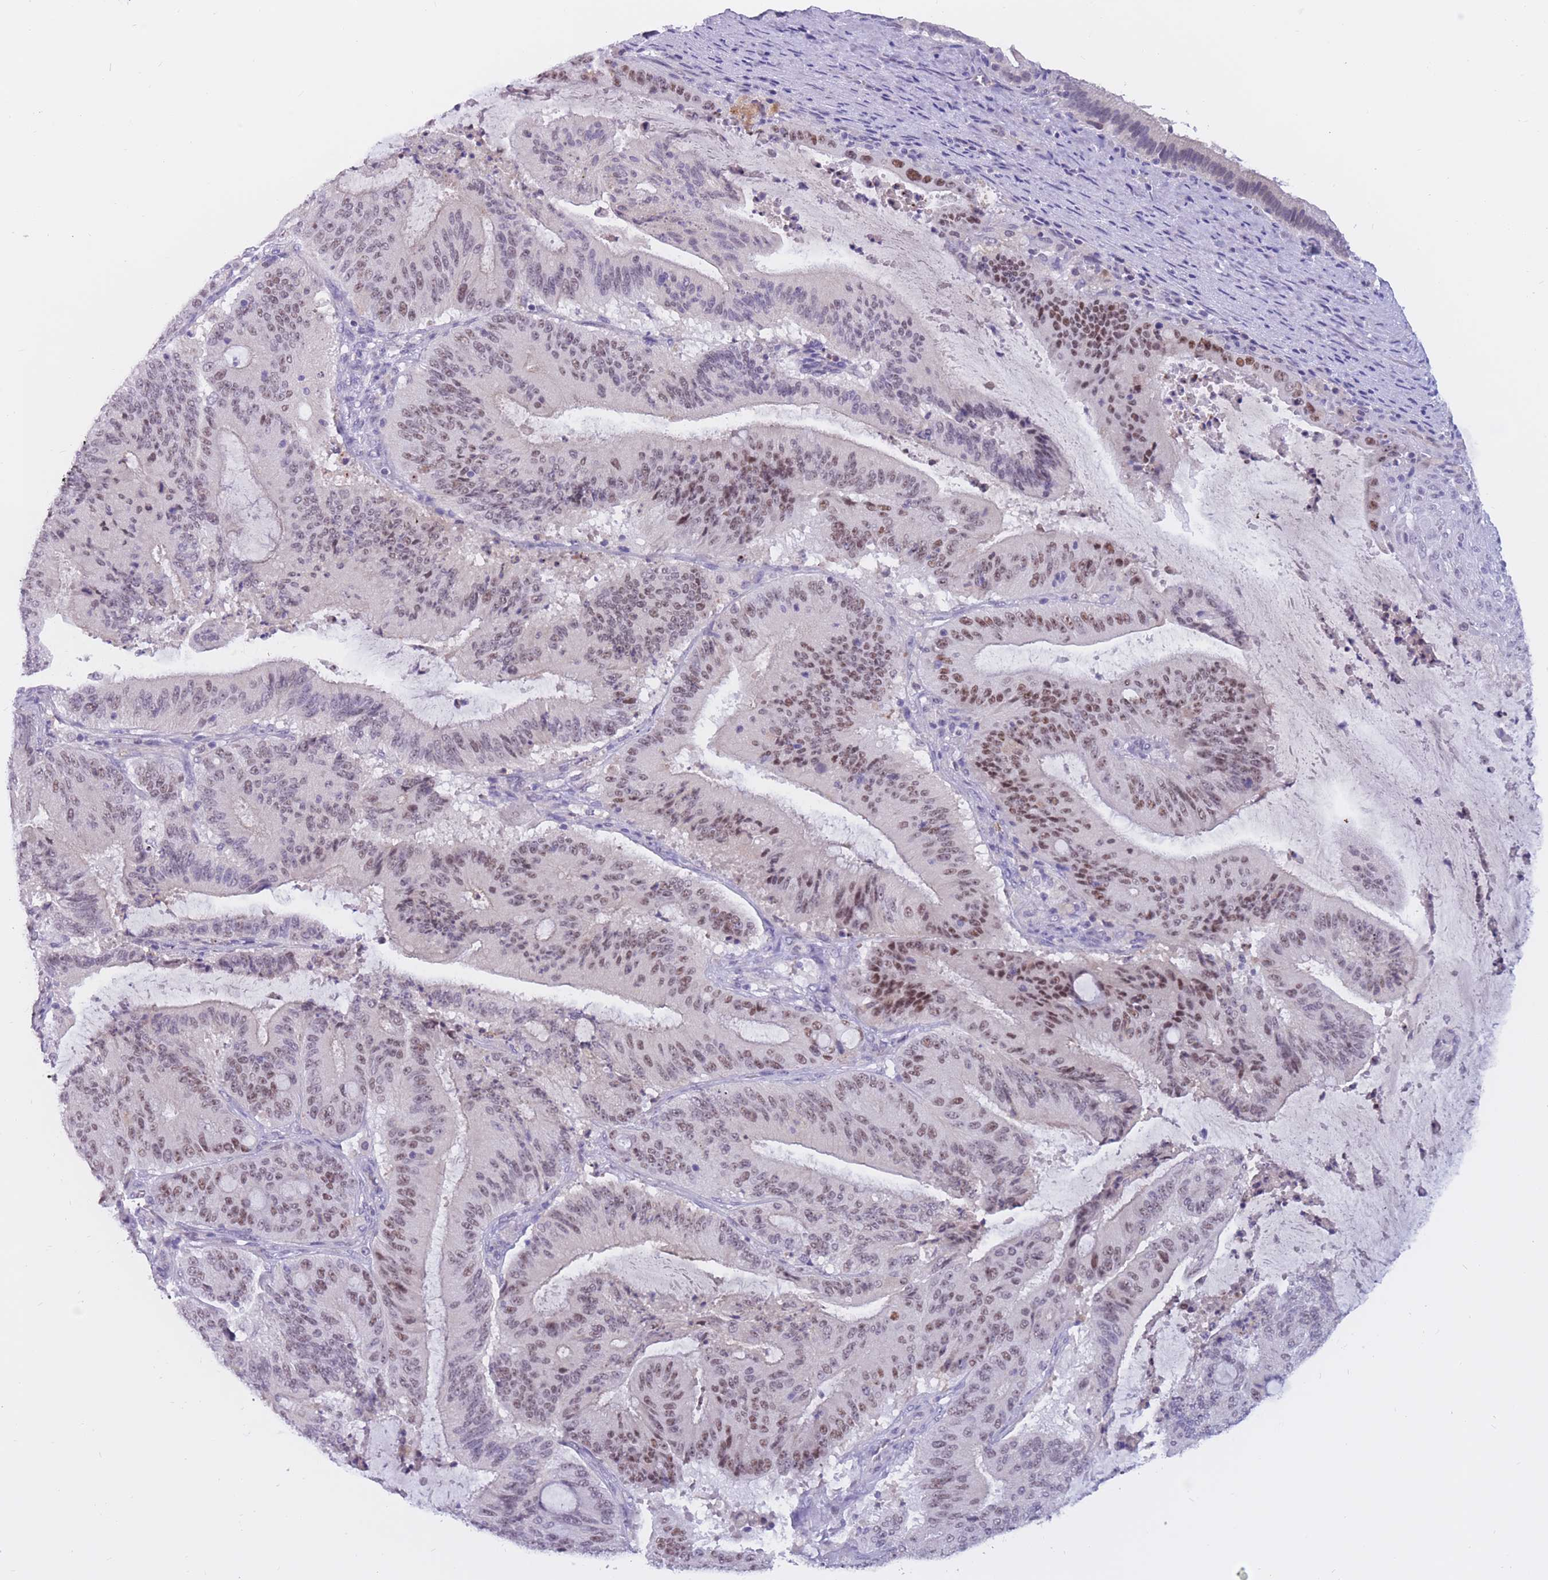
{"staining": {"intensity": "moderate", "quantity": ">75%", "location": "nuclear"}, "tissue": "liver cancer", "cell_type": "Tumor cells", "image_type": "cancer", "snomed": [{"axis": "morphology", "description": "Normal tissue, NOS"}, {"axis": "morphology", "description": "Cholangiocarcinoma"}, {"axis": "topography", "description": "Liver"}, {"axis": "topography", "description": "Peripheral nerve tissue"}], "caption": "The immunohistochemical stain shows moderate nuclear staining in tumor cells of cholangiocarcinoma (liver) tissue. Using DAB (3,3'-diaminobenzidine) (brown) and hematoxylin (blue) stains, captured at high magnification using brightfield microscopy.", "gene": "BOP1", "patient": {"sex": "female", "age": 73}}